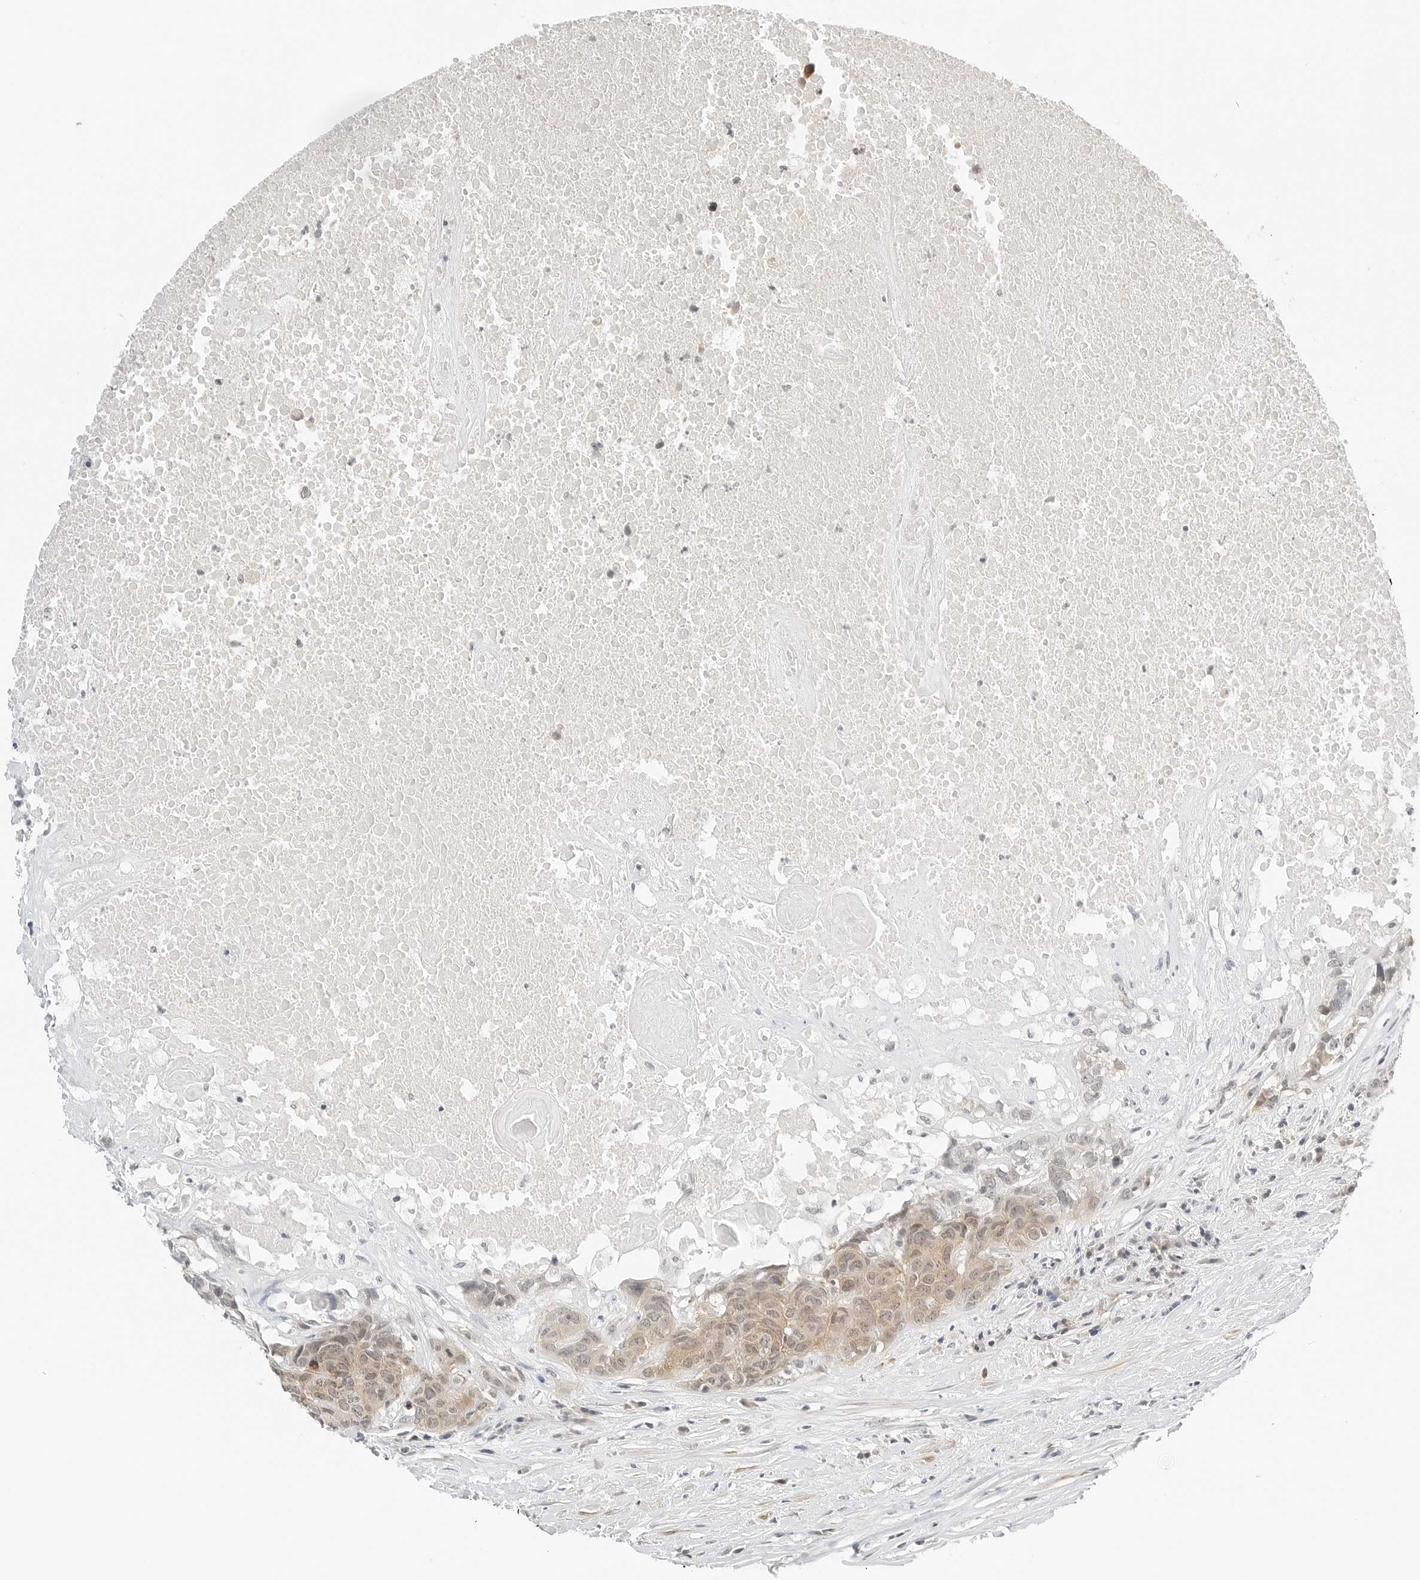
{"staining": {"intensity": "weak", "quantity": ">75%", "location": "cytoplasmic/membranous,nuclear"}, "tissue": "head and neck cancer", "cell_type": "Tumor cells", "image_type": "cancer", "snomed": [{"axis": "morphology", "description": "Squamous cell carcinoma, NOS"}, {"axis": "topography", "description": "Head-Neck"}], "caption": "Tumor cells display low levels of weak cytoplasmic/membranous and nuclear positivity in approximately >75% of cells in squamous cell carcinoma (head and neck).", "gene": "NEO1", "patient": {"sex": "male", "age": 66}}